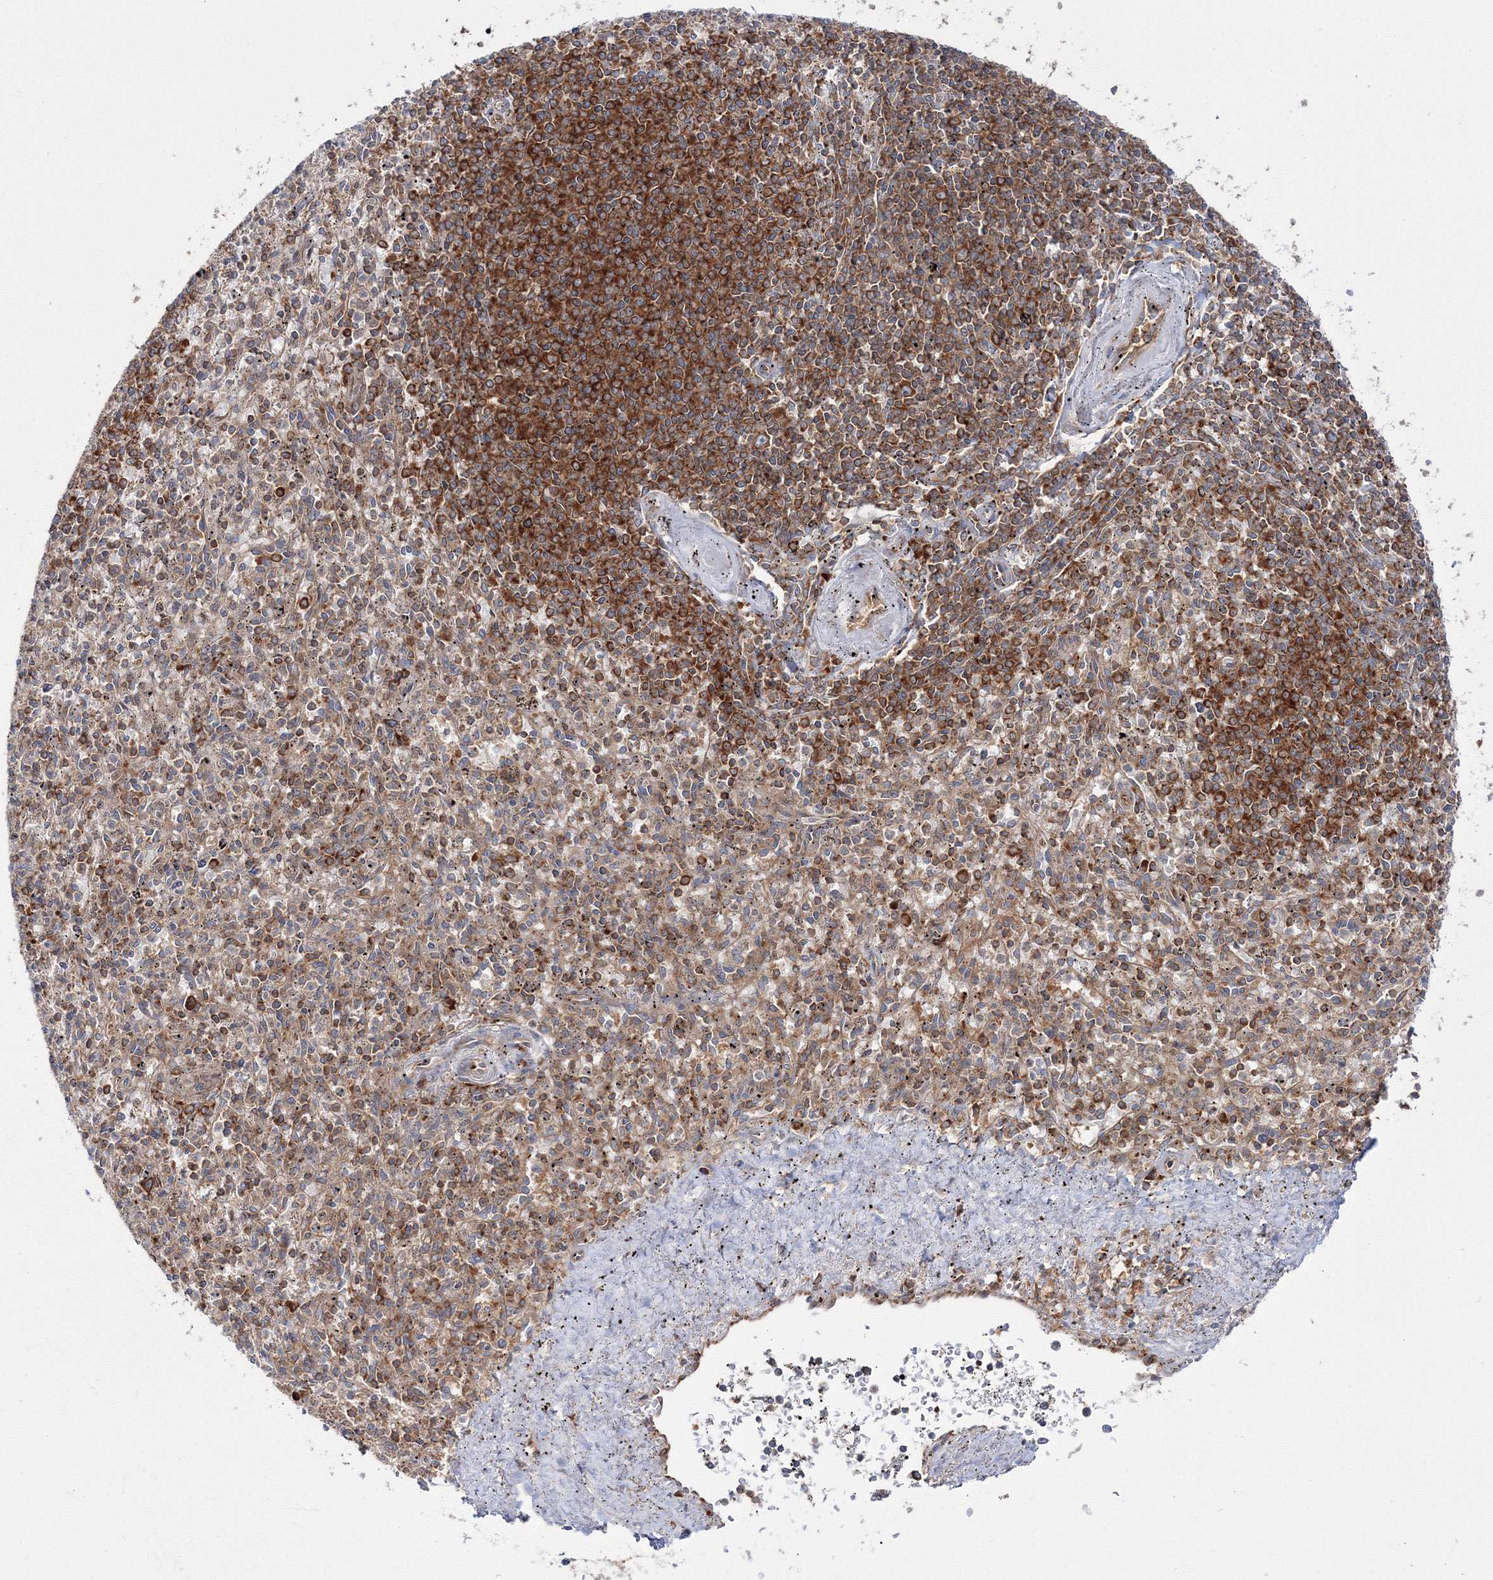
{"staining": {"intensity": "strong", "quantity": "<25%", "location": "cytoplasmic/membranous"}, "tissue": "spleen", "cell_type": "Cells in red pulp", "image_type": "normal", "snomed": [{"axis": "morphology", "description": "Normal tissue, NOS"}, {"axis": "topography", "description": "Spleen"}], "caption": "A brown stain labels strong cytoplasmic/membranous expression of a protein in cells in red pulp of unremarkable human spleen. Immunohistochemistry stains the protein of interest in brown and the nuclei are stained blue.", "gene": "HARS1", "patient": {"sex": "male", "age": 72}}